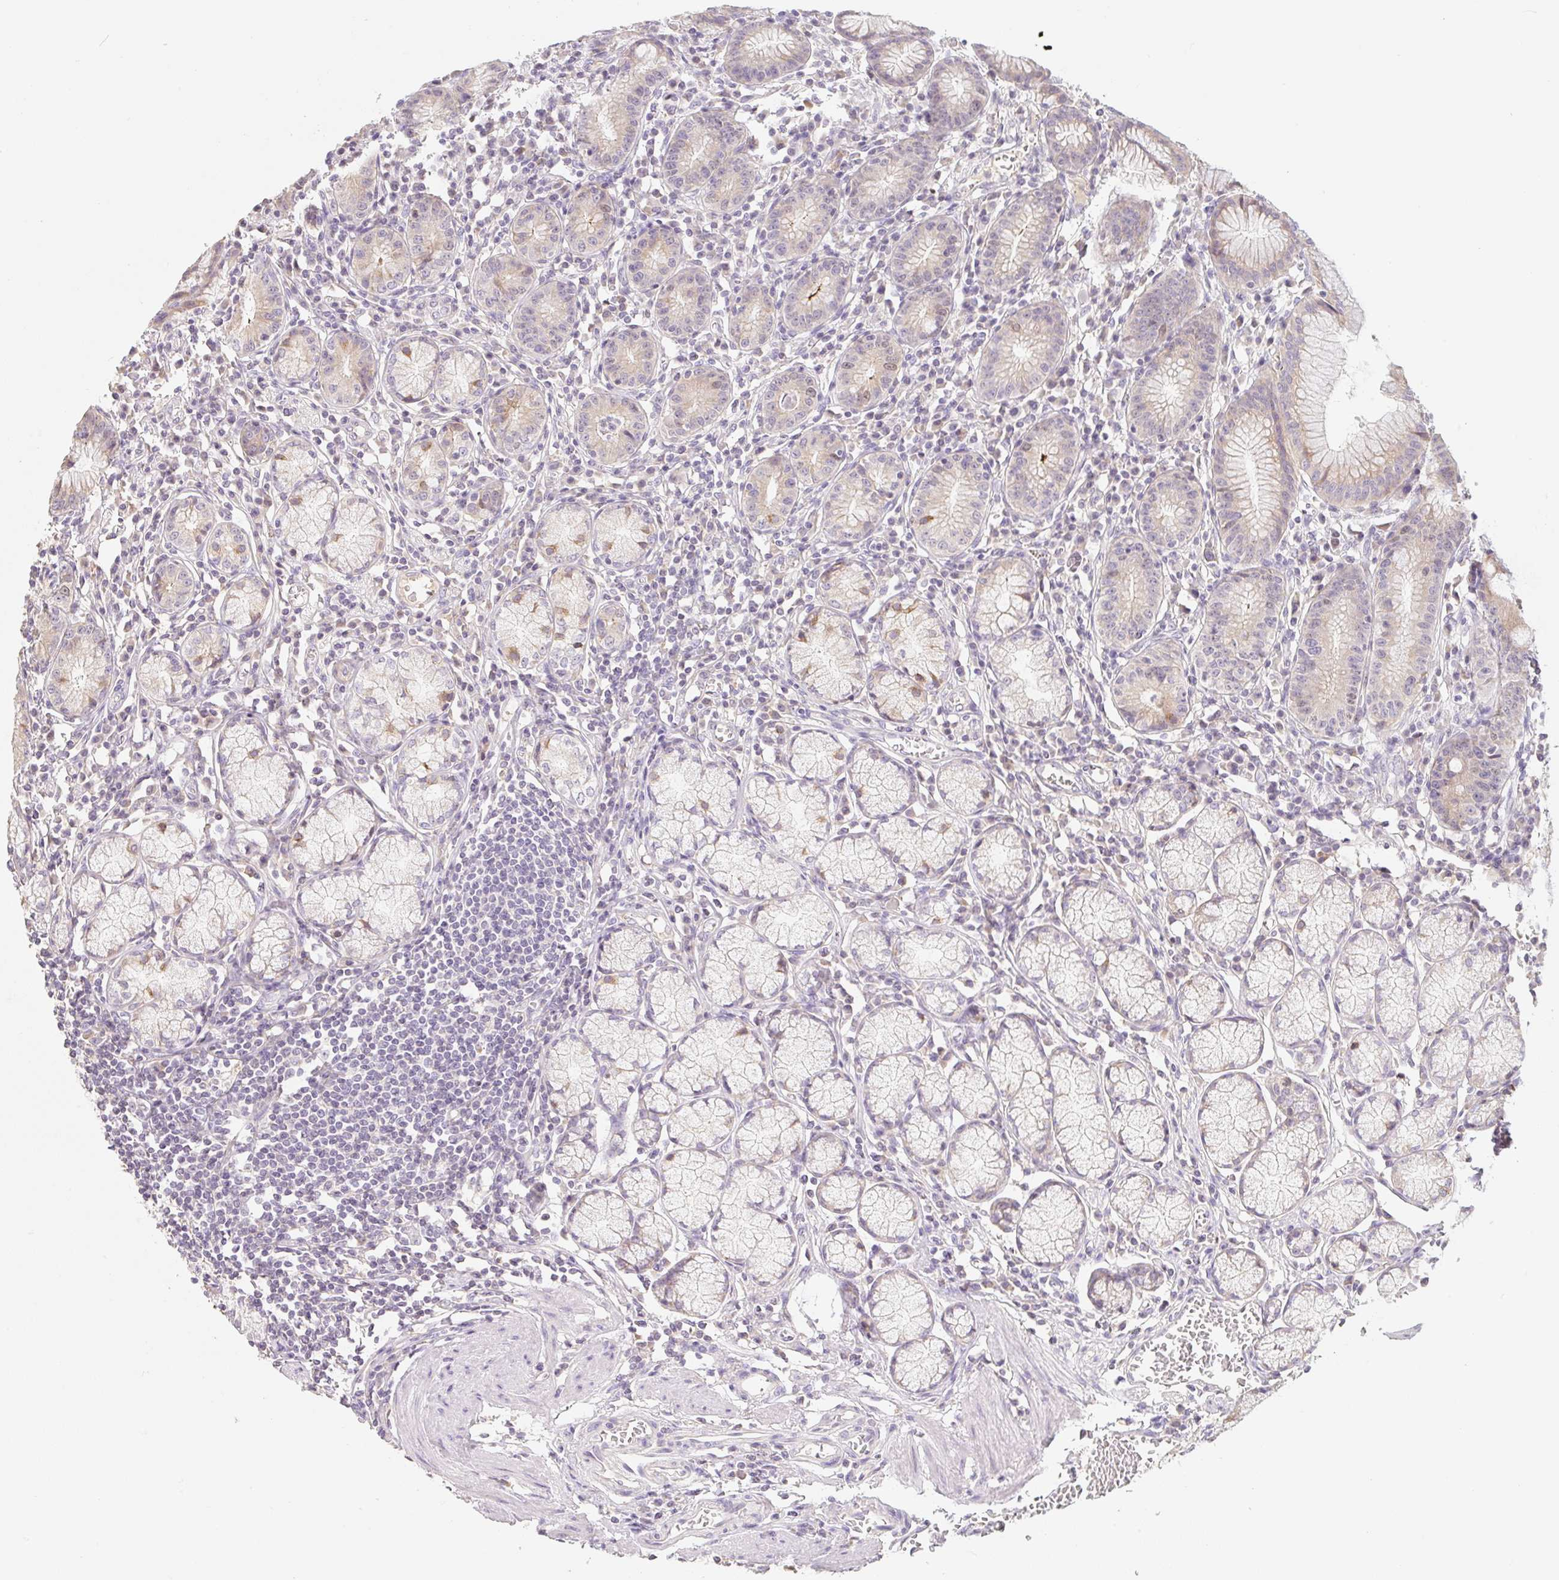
{"staining": {"intensity": "moderate", "quantity": "<25%", "location": "cytoplasmic/membranous"}, "tissue": "stomach", "cell_type": "Glandular cells", "image_type": "normal", "snomed": [{"axis": "morphology", "description": "Normal tissue, NOS"}, {"axis": "topography", "description": "Stomach"}], "caption": "Approximately <25% of glandular cells in unremarkable human stomach display moderate cytoplasmic/membranous protein expression as visualized by brown immunohistochemical staining.", "gene": "MIA2", "patient": {"sex": "male", "age": 55}}